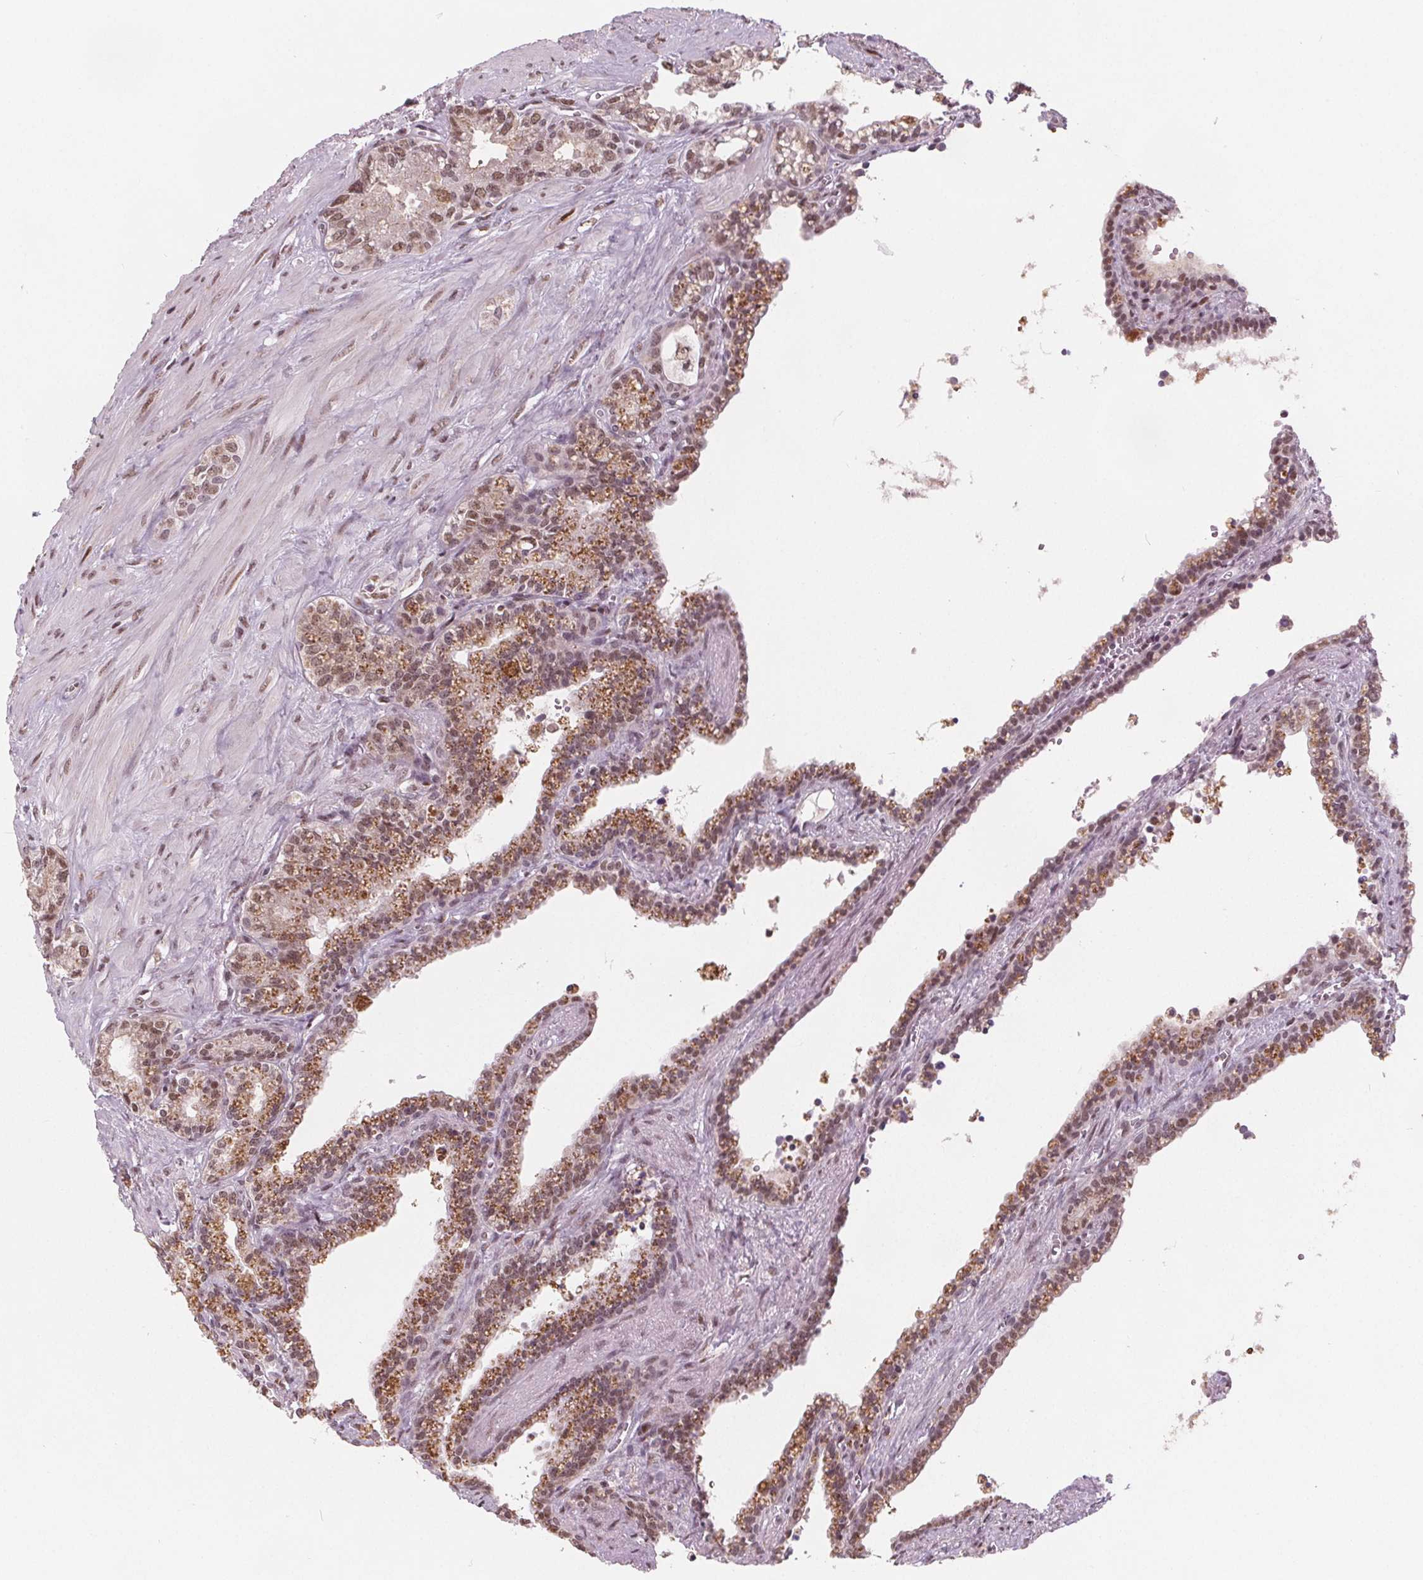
{"staining": {"intensity": "moderate", "quantity": "25%-75%", "location": "nuclear"}, "tissue": "seminal vesicle", "cell_type": "Glandular cells", "image_type": "normal", "snomed": [{"axis": "morphology", "description": "Normal tissue, NOS"}, {"axis": "morphology", "description": "Urothelial carcinoma, NOS"}, {"axis": "topography", "description": "Urinary bladder"}, {"axis": "topography", "description": "Seminal veicle"}], "caption": "Immunohistochemical staining of benign human seminal vesicle shows moderate nuclear protein staining in about 25%-75% of glandular cells. (DAB (3,3'-diaminobenzidine) = brown stain, brightfield microscopy at high magnification).", "gene": "DPM2", "patient": {"sex": "male", "age": 76}}